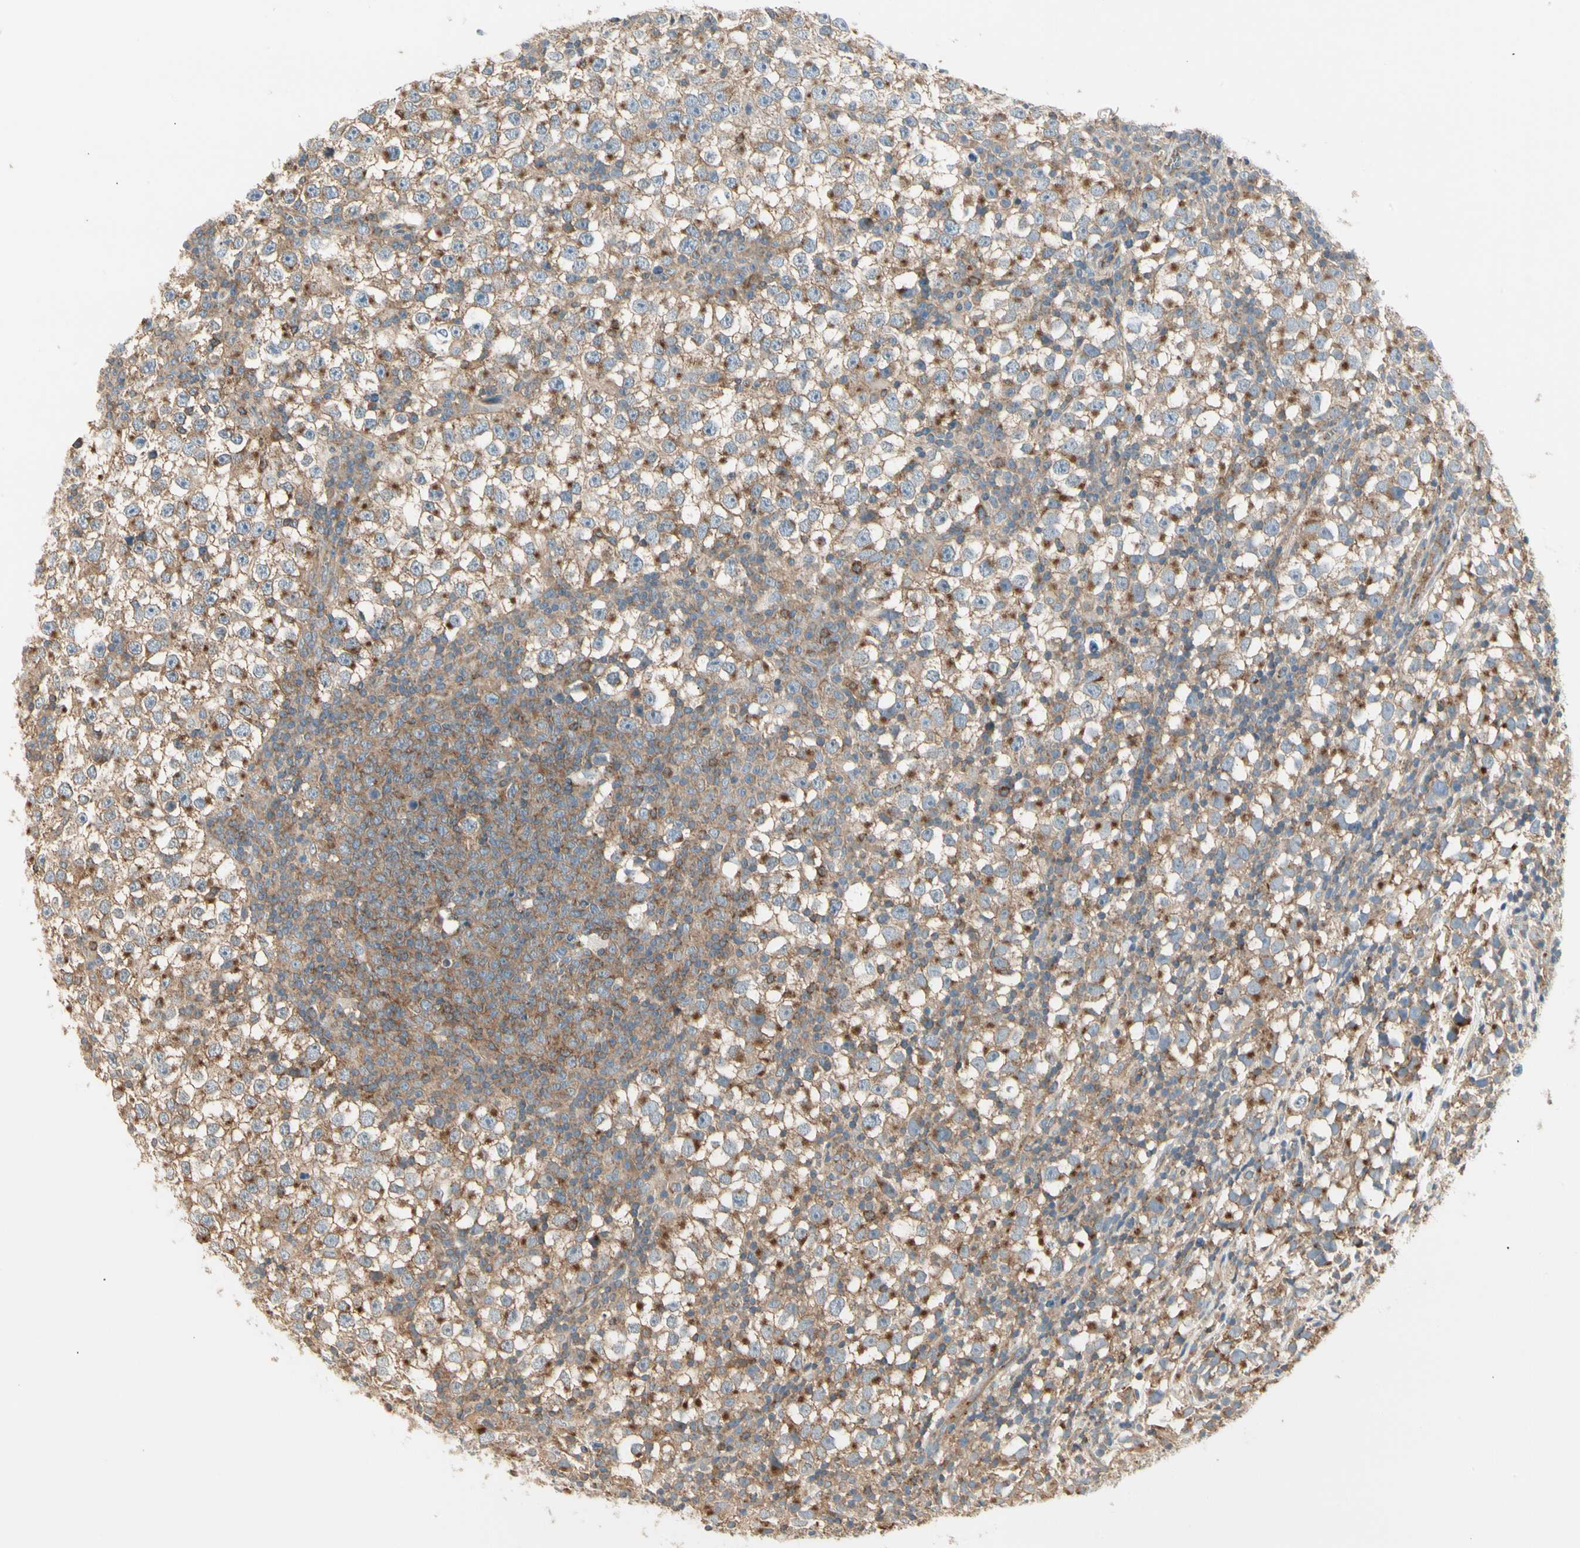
{"staining": {"intensity": "moderate", "quantity": ">75%", "location": "cytoplasmic/membranous"}, "tissue": "testis cancer", "cell_type": "Tumor cells", "image_type": "cancer", "snomed": [{"axis": "morphology", "description": "Seminoma, NOS"}, {"axis": "topography", "description": "Testis"}], "caption": "Protein expression analysis of human testis seminoma reveals moderate cytoplasmic/membranous expression in approximately >75% of tumor cells.", "gene": "AGFG1", "patient": {"sex": "male", "age": 65}}